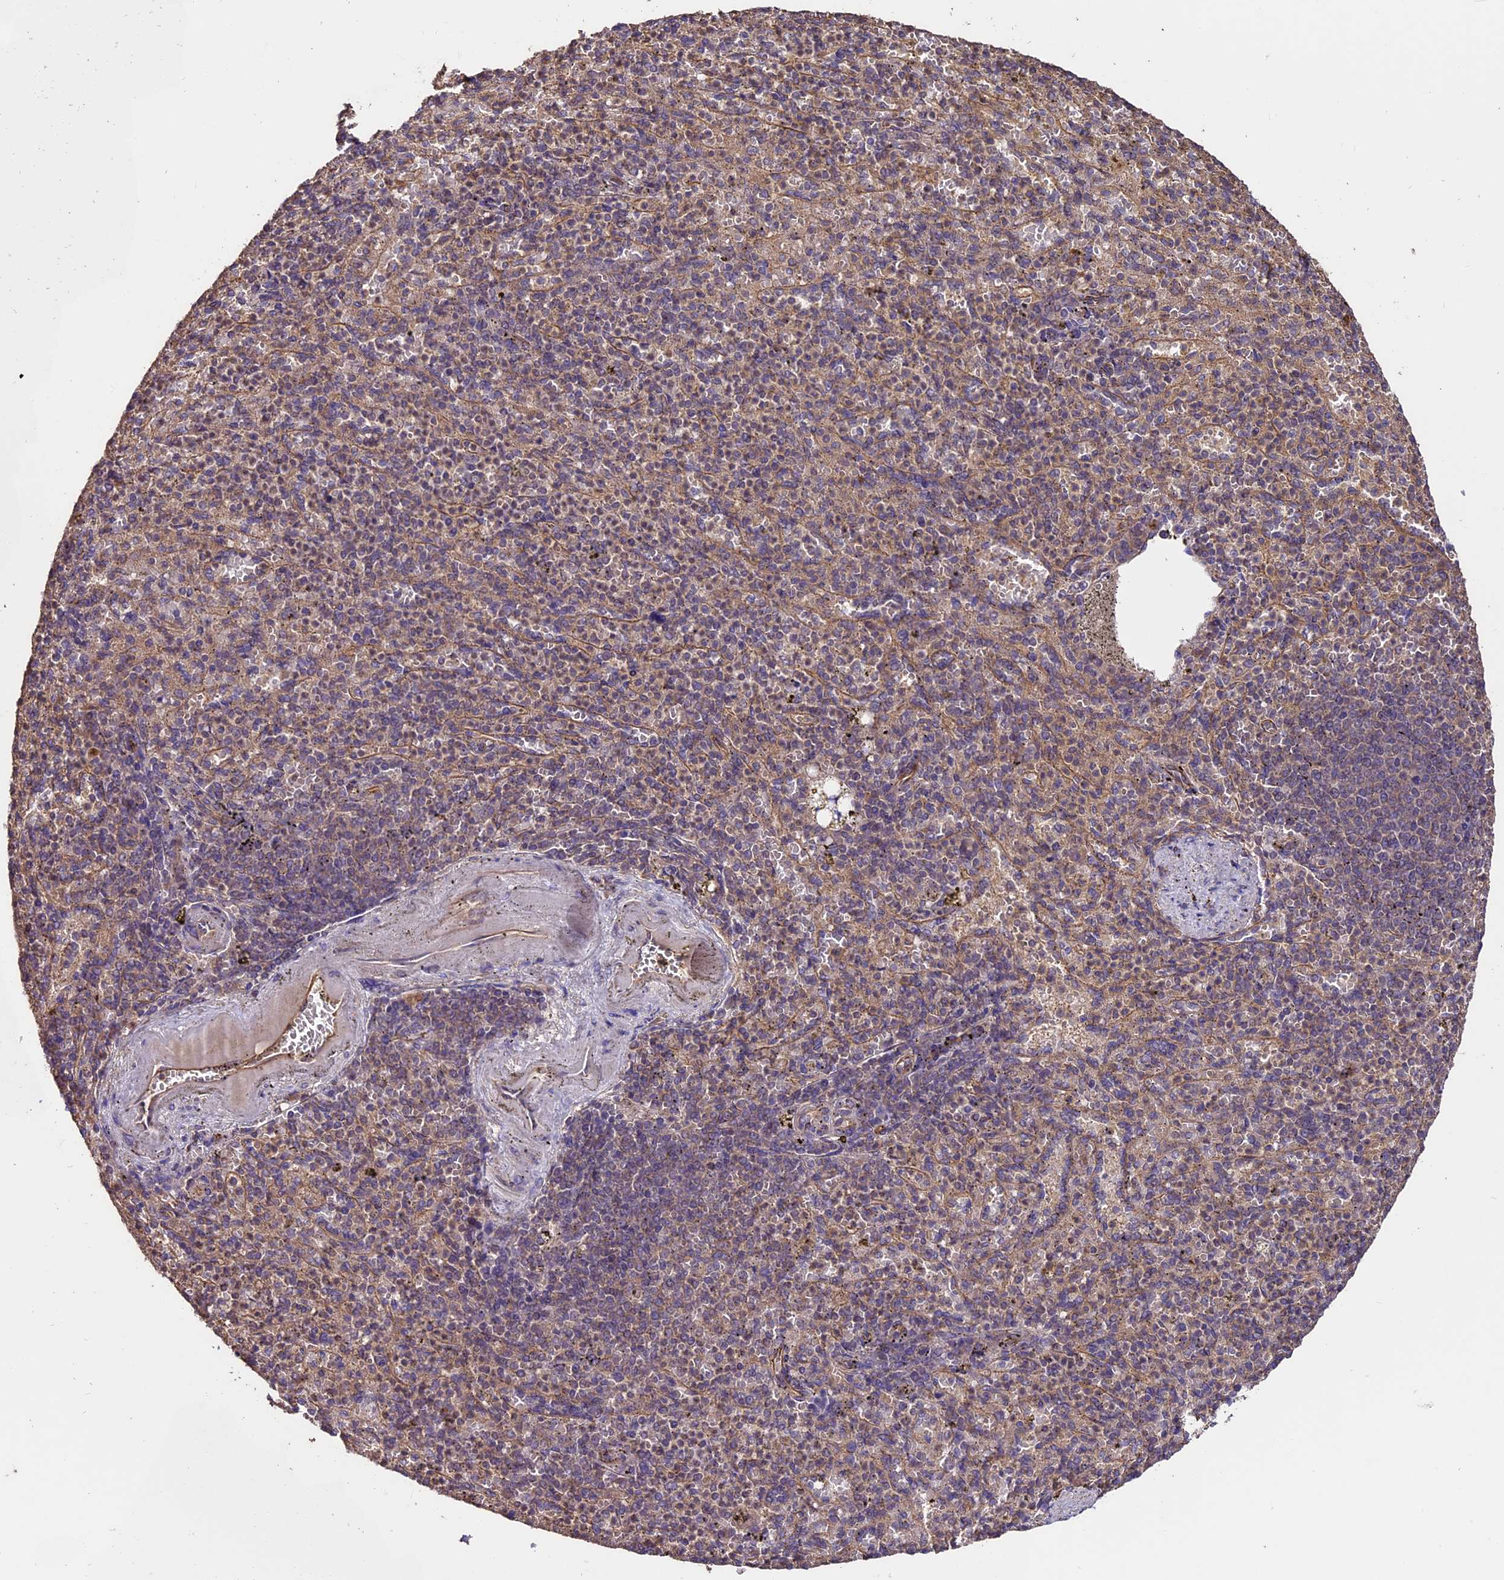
{"staining": {"intensity": "negative", "quantity": "none", "location": "none"}, "tissue": "spleen", "cell_type": "Cells in red pulp", "image_type": "normal", "snomed": [{"axis": "morphology", "description": "Normal tissue, NOS"}, {"axis": "topography", "description": "Spleen"}], "caption": "The histopathology image reveals no significant expression in cells in red pulp of spleen. (DAB (3,3'-diaminobenzidine) immunohistochemistry (IHC) visualized using brightfield microscopy, high magnification).", "gene": "TTLL10", "patient": {"sex": "female", "age": 74}}